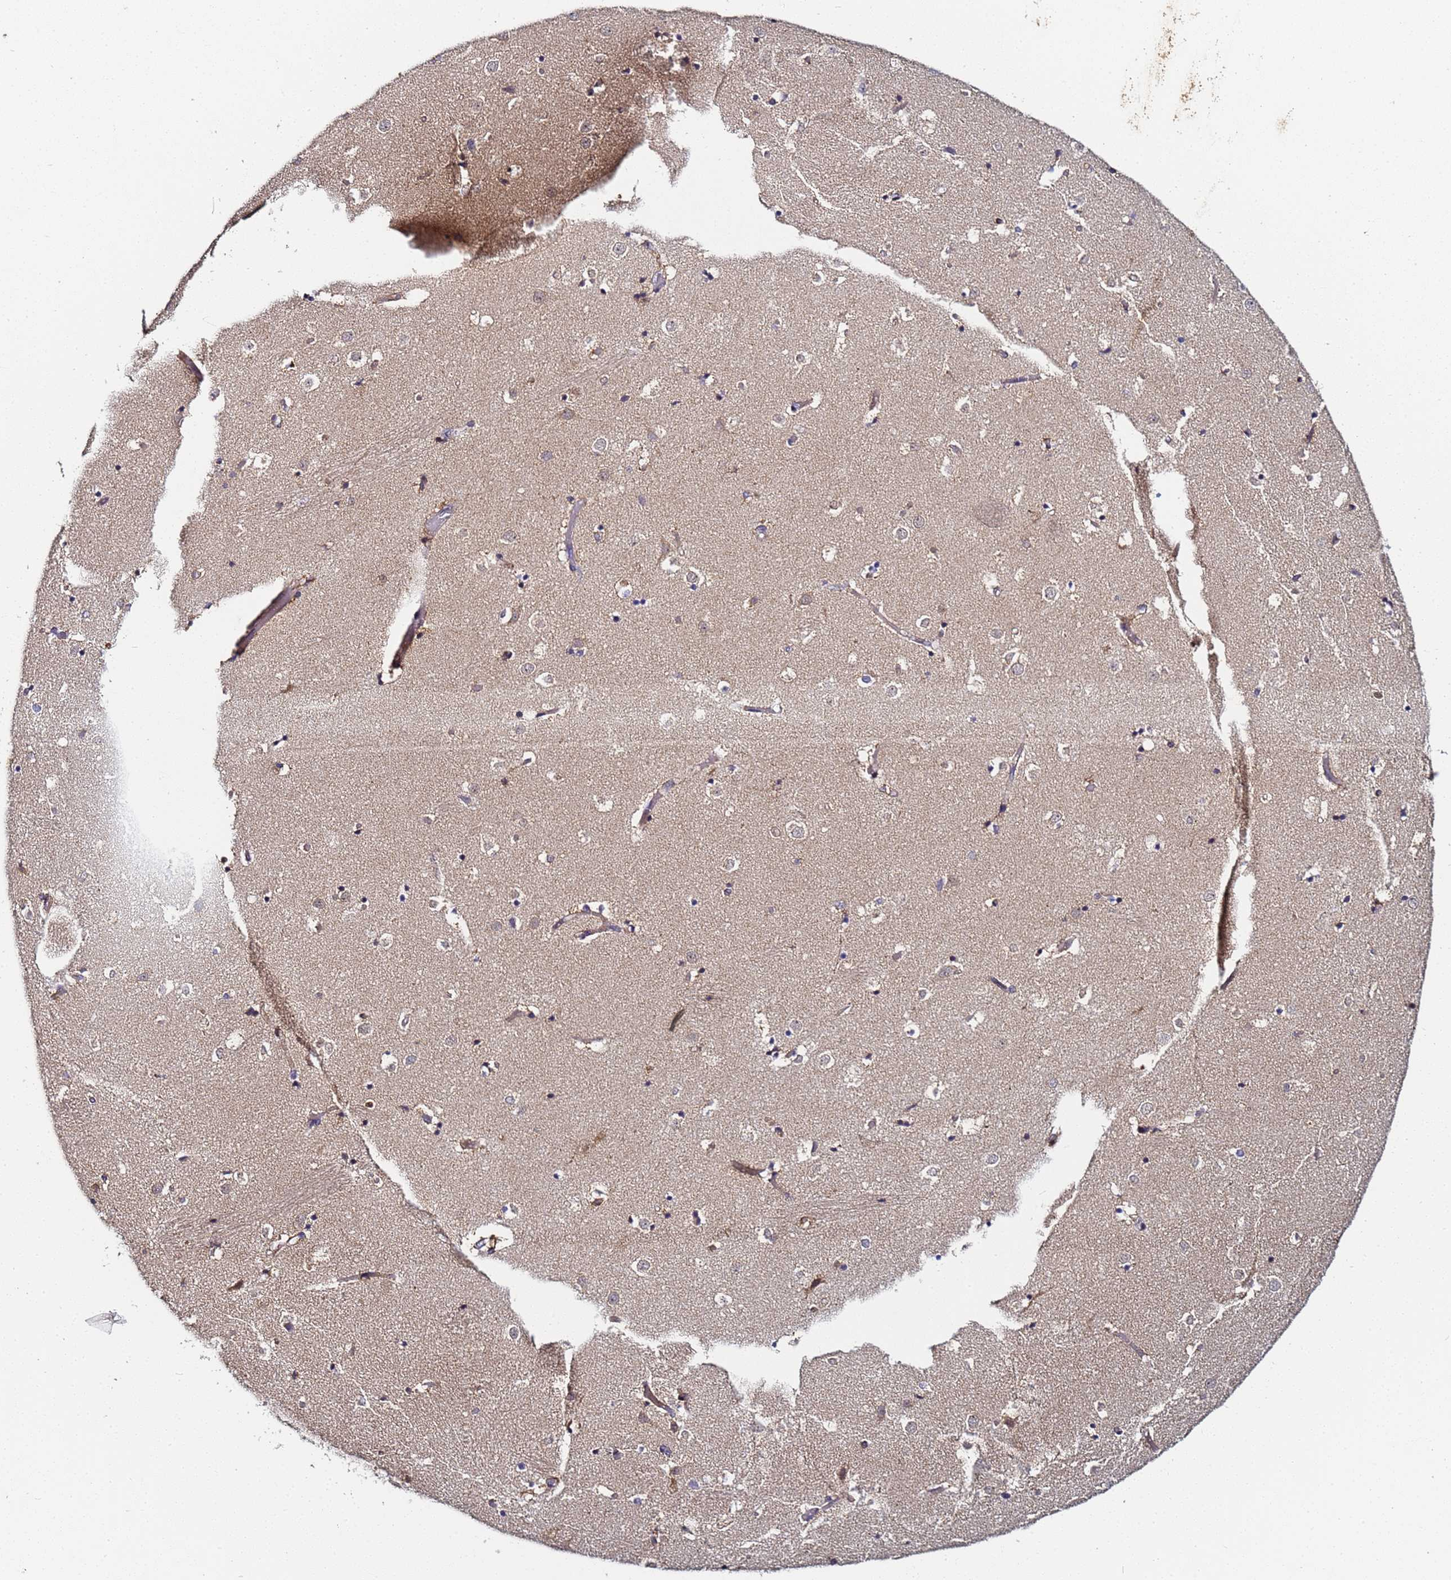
{"staining": {"intensity": "negative", "quantity": "none", "location": "none"}, "tissue": "caudate", "cell_type": "Glial cells", "image_type": "normal", "snomed": [{"axis": "morphology", "description": "Normal tissue, NOS"}, {"axis": "topography", "description": "Lateral ventricle wall"}], "caption": "Glial cells show no significant expression in unremarkable caudate. Brightfield microscopy of immunohistochemistry stained with DAB (3,3'-diaminobenzidine) (brown) and hematoxylin (blue), captured at high magnification.", "gene": "LRRC69", "patient": {"sex": "female", "age": 52}}